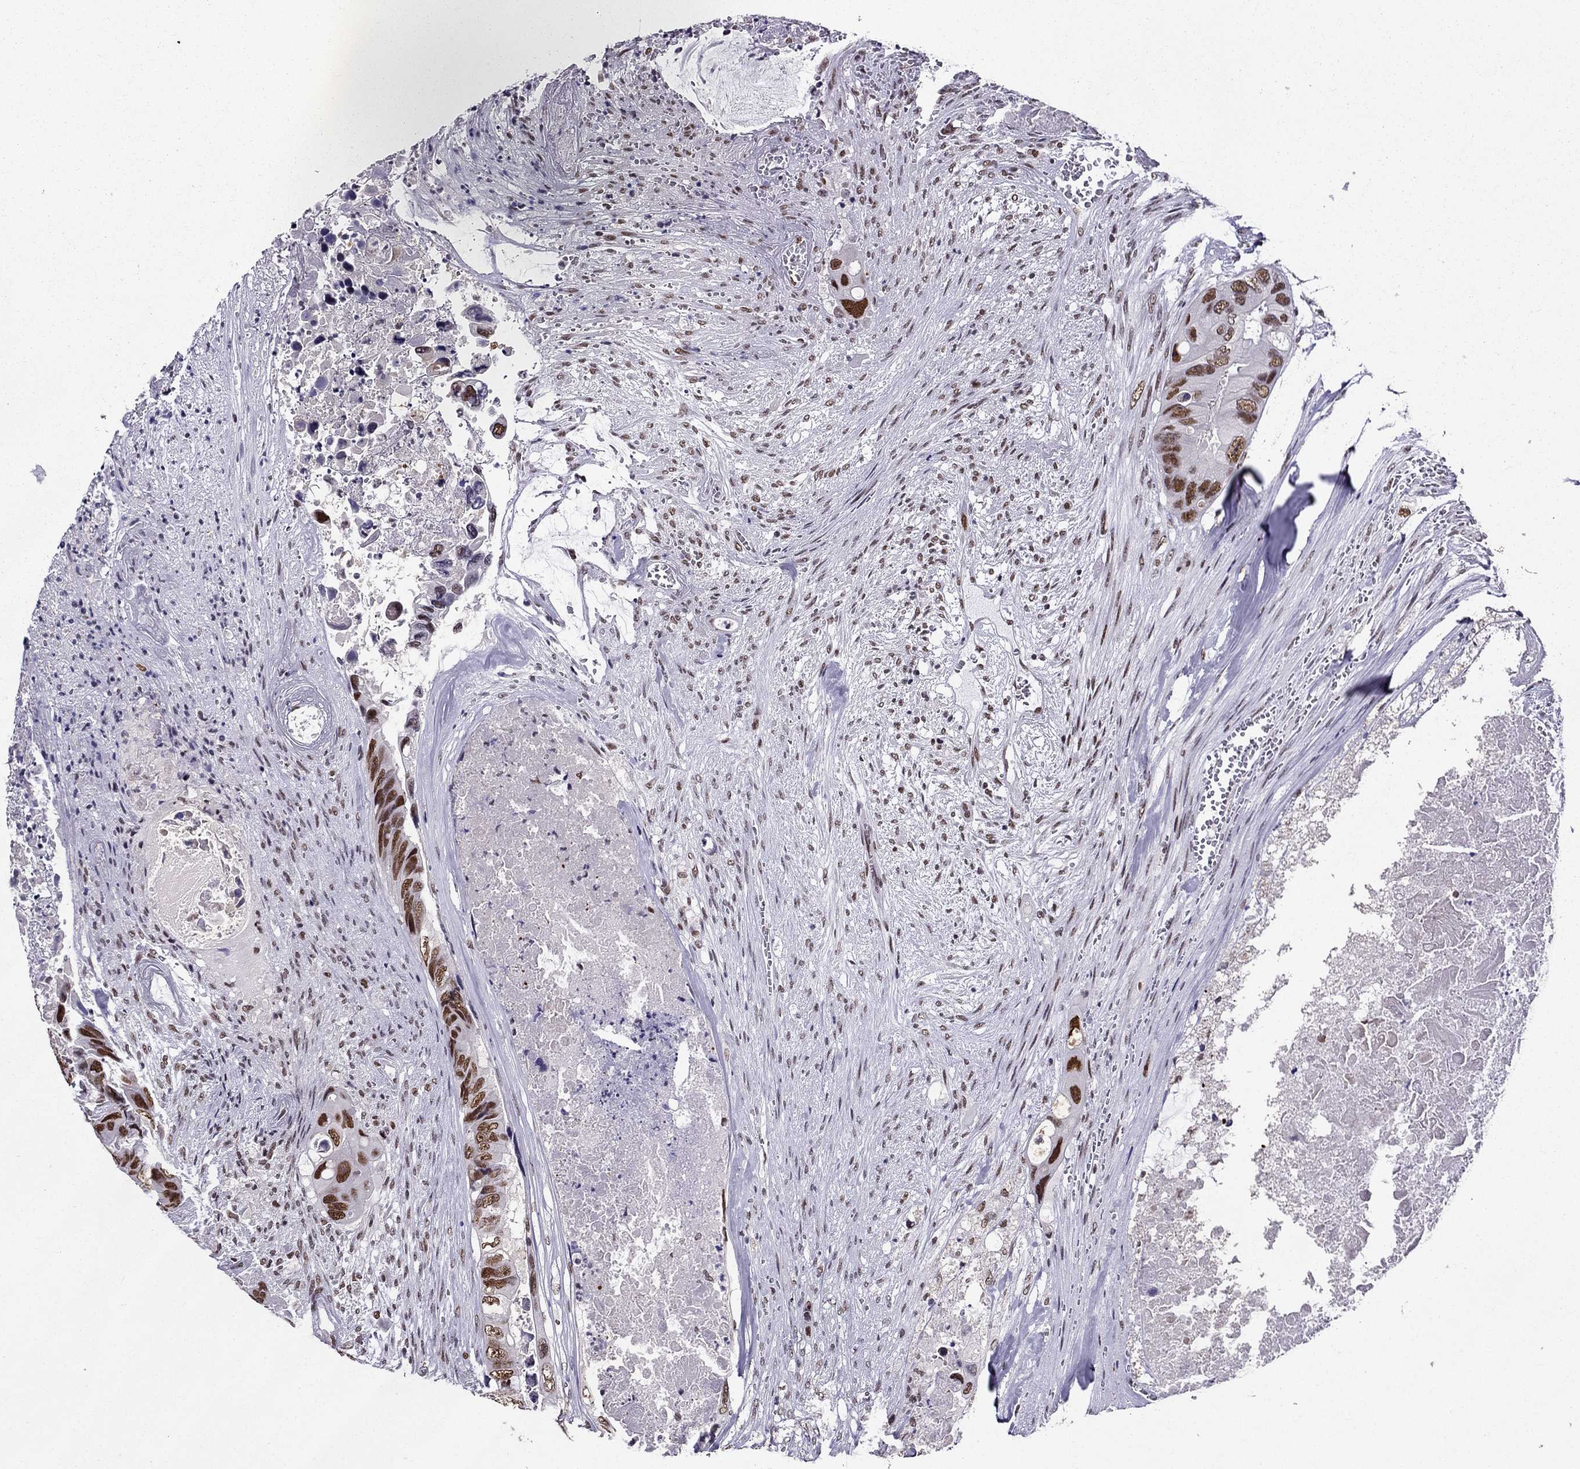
{"staining": {"intensity": "moderate", "quantity": "25%-75%", "location": "nuclear"}, "tissue": "colorectal cancer", "cell_type": "Tumor cells", "image_type": "cancer", "snomed": [{"axis": "morphology", "description": "Adenocarcinoma, NOS"}, {"axis": "topography", "description": "Rectum"}], "caption": "This is an image of immunohistochemistry staining of colorectal cancer, which shows moderate staining in the nuclear of tumor cells.", "gene": "ZNF420", "patient": {"sex": "male", "age": 63}}